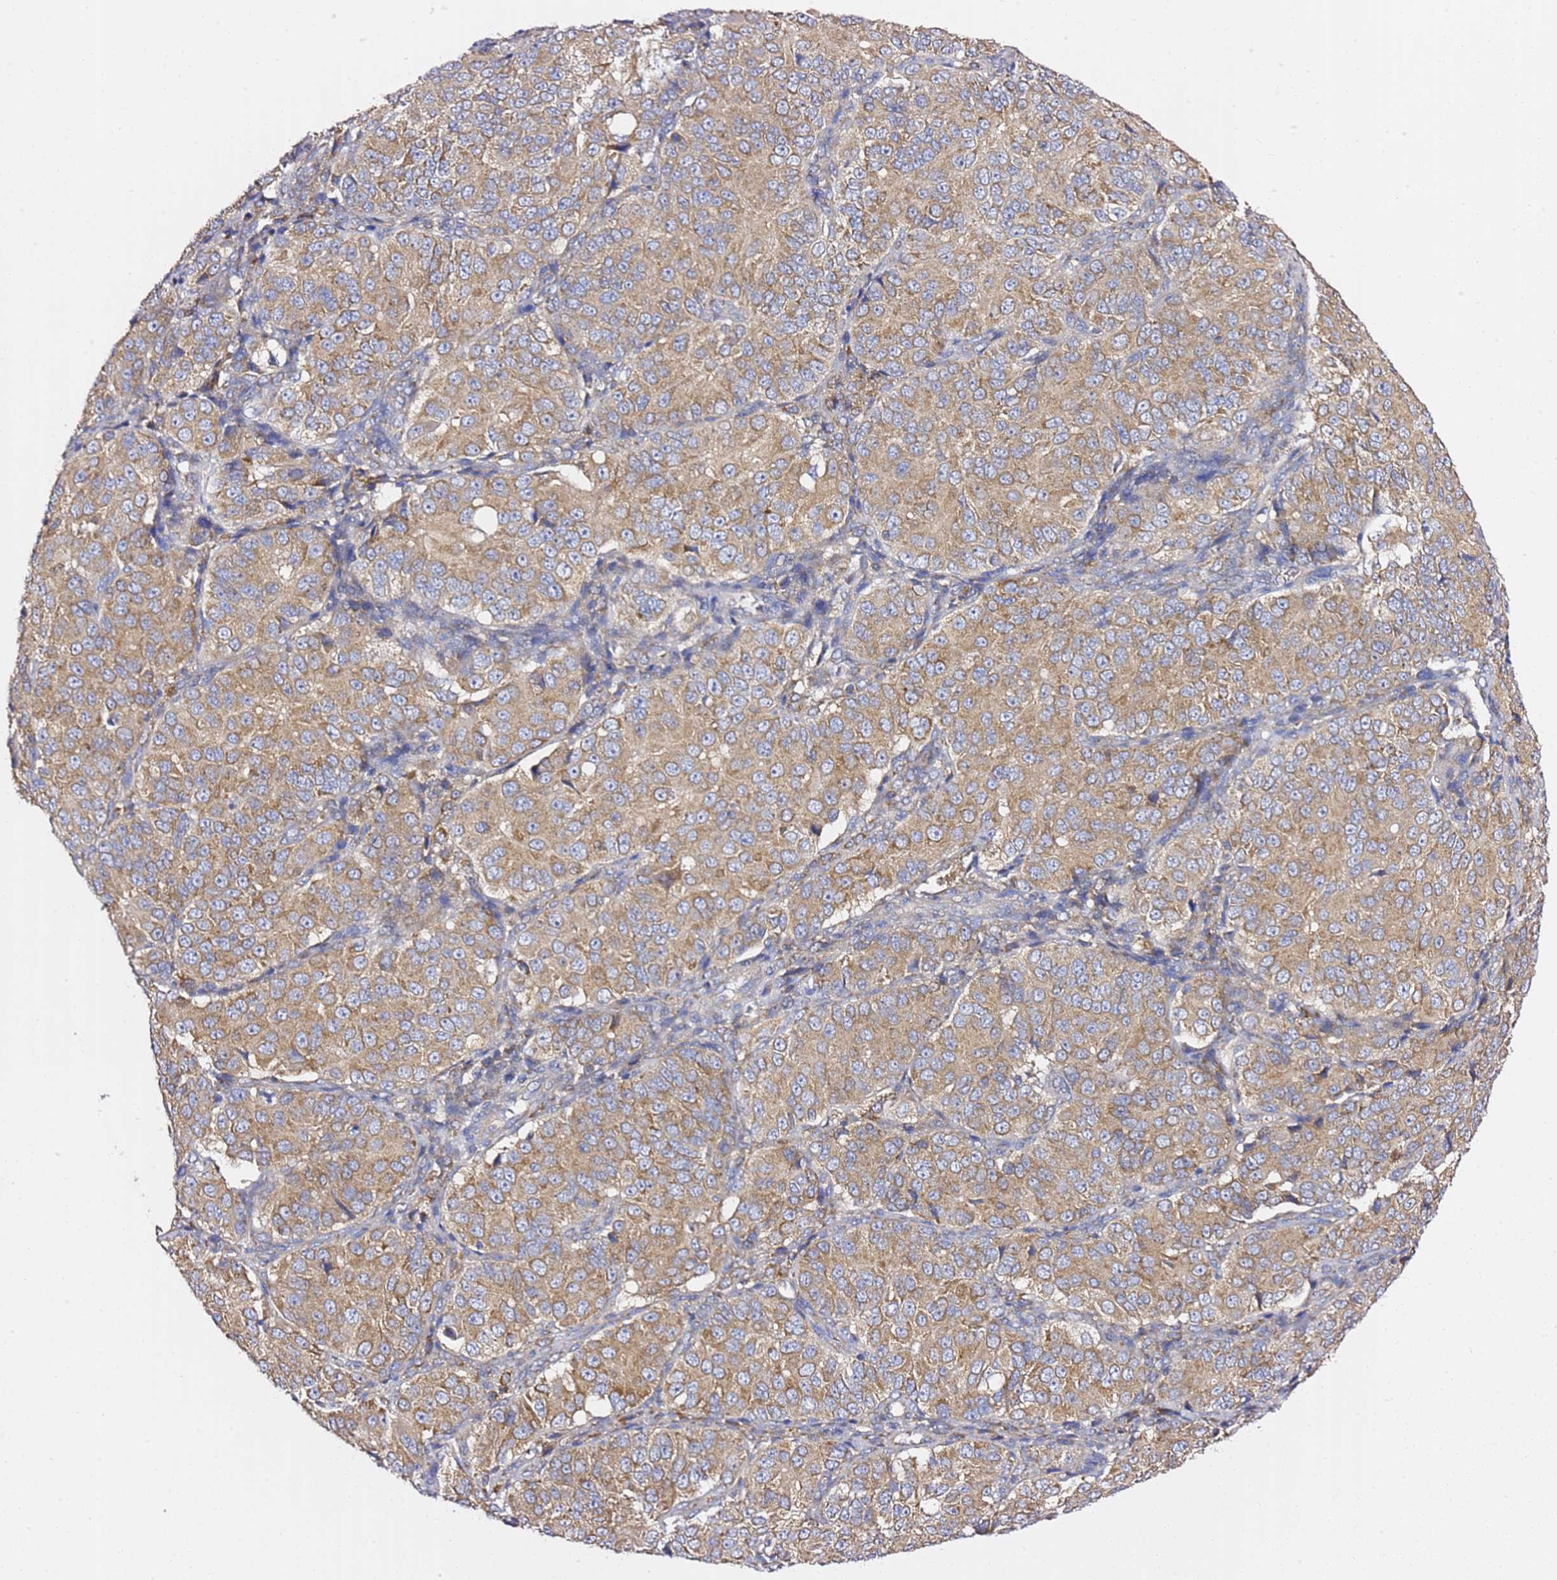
{"staining": {"intensity": "moderate", "quantity": ">75%", "location": "cytoplasmic/membranous"}, "tissue": "ovarian cancer", "cell_type": "Tumor cells", "image_type": "cancer", "snomed": [{"axis": "morphology", "description": "Carcinoma, endometroid"}, {"axis": "topography", "description": "Ovary"}], "caption": "A photomicrograph of human ovarian cancer (endometroid carcinoma) stained for a protein shows moderate cytoplasmic/membranous brown staining in tumor cells.", "gene": "C19orf12", "patient": {"sex": "female", "age": 51}}